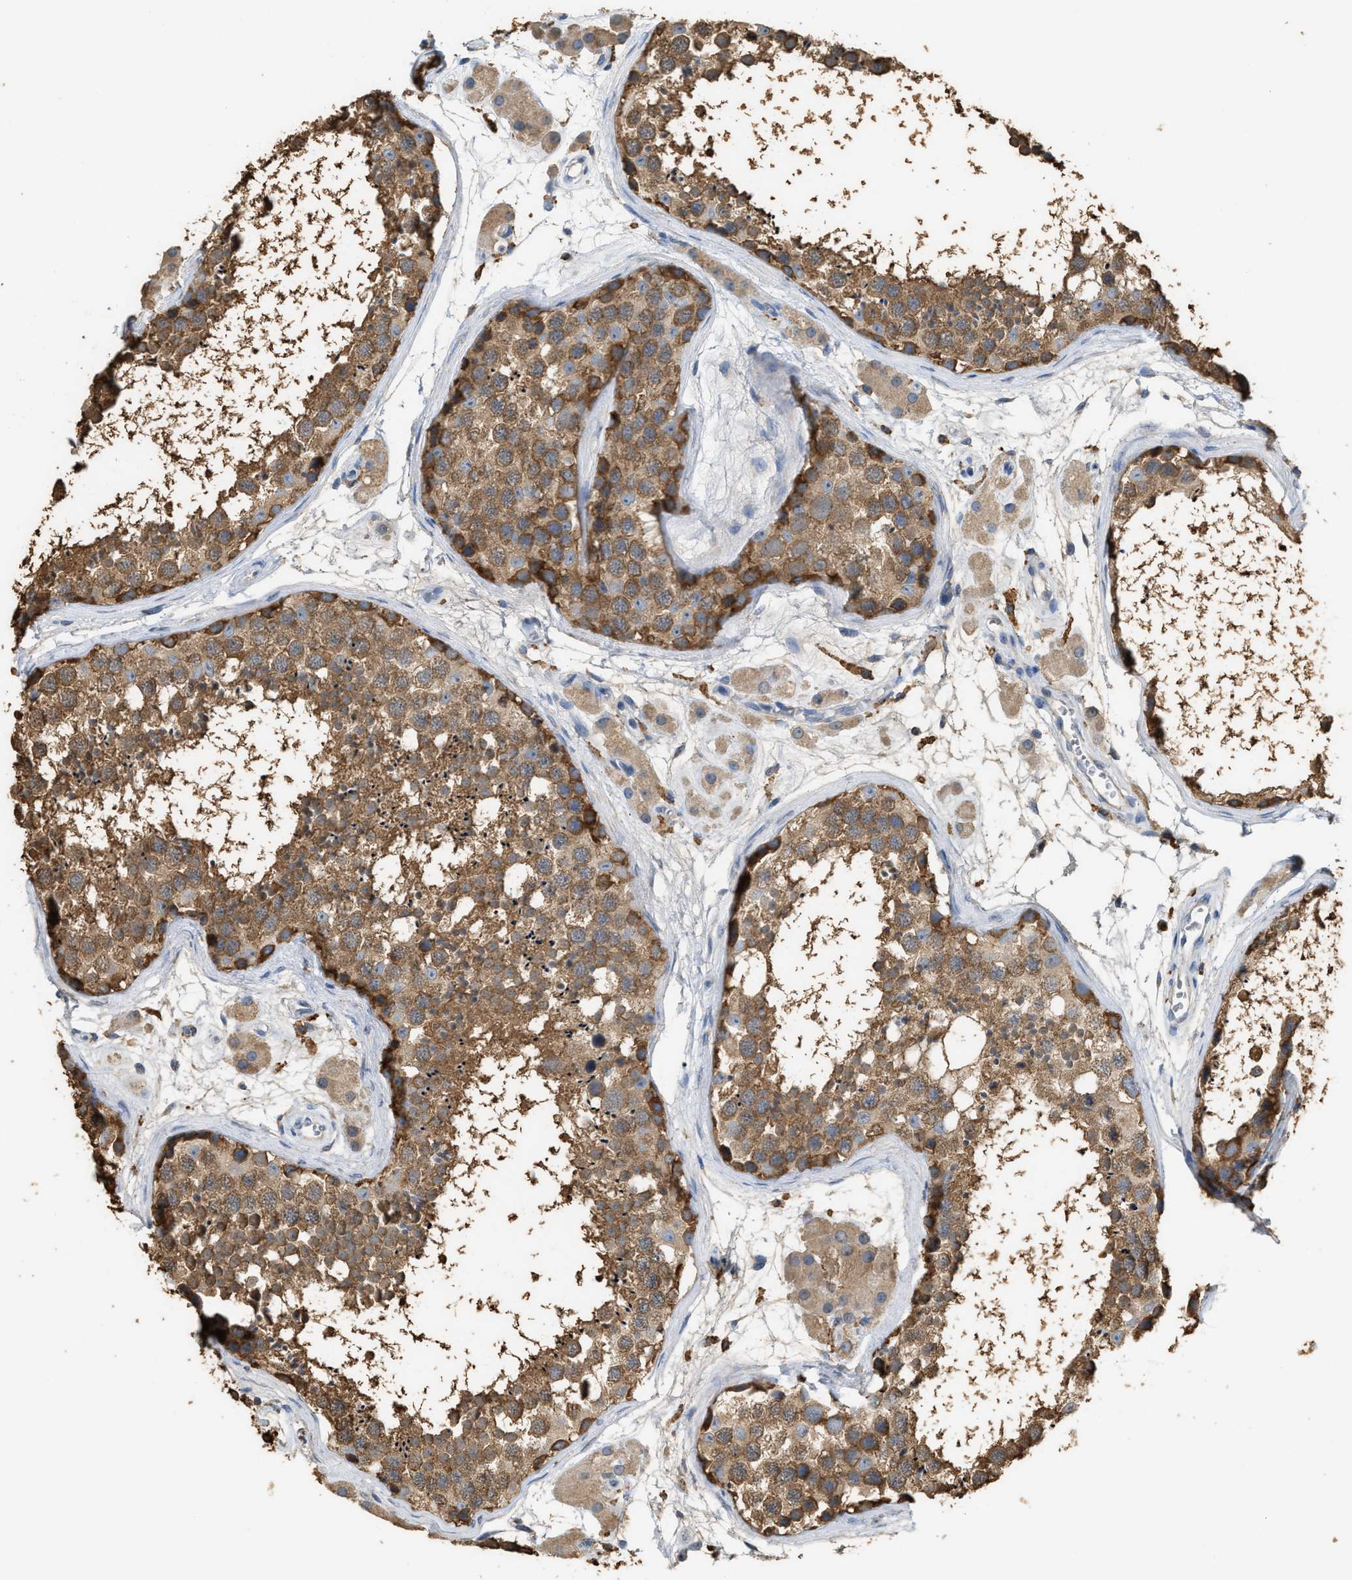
{"staining": {"intensity": "moderate", "quantity": ">75%", "location": "cytoplasmic/membranous"}, "tissue": "testis", "cell_type": "Cells in seminiferous ducts", "image_type": "normal", "snomed": [{"axis": "morphology", "description": "Normal tissue, NOS"}, {"axis": "topography", "description": "Testis"}], "caption": "High-power microscopy captured an immunohistochemistry (IHC) histopathology image of unremarkable testis, revealing moderate cytoplasmic/membranous positivity in about >75% of cells in seminiferous ducts. The staining is performed using DAB brown chromogen to label protein expression. The nuclei are counter-stained blue using hematoxylin.", "gene": "GCN1", "patient": {"sex": "male", "age": 56}}